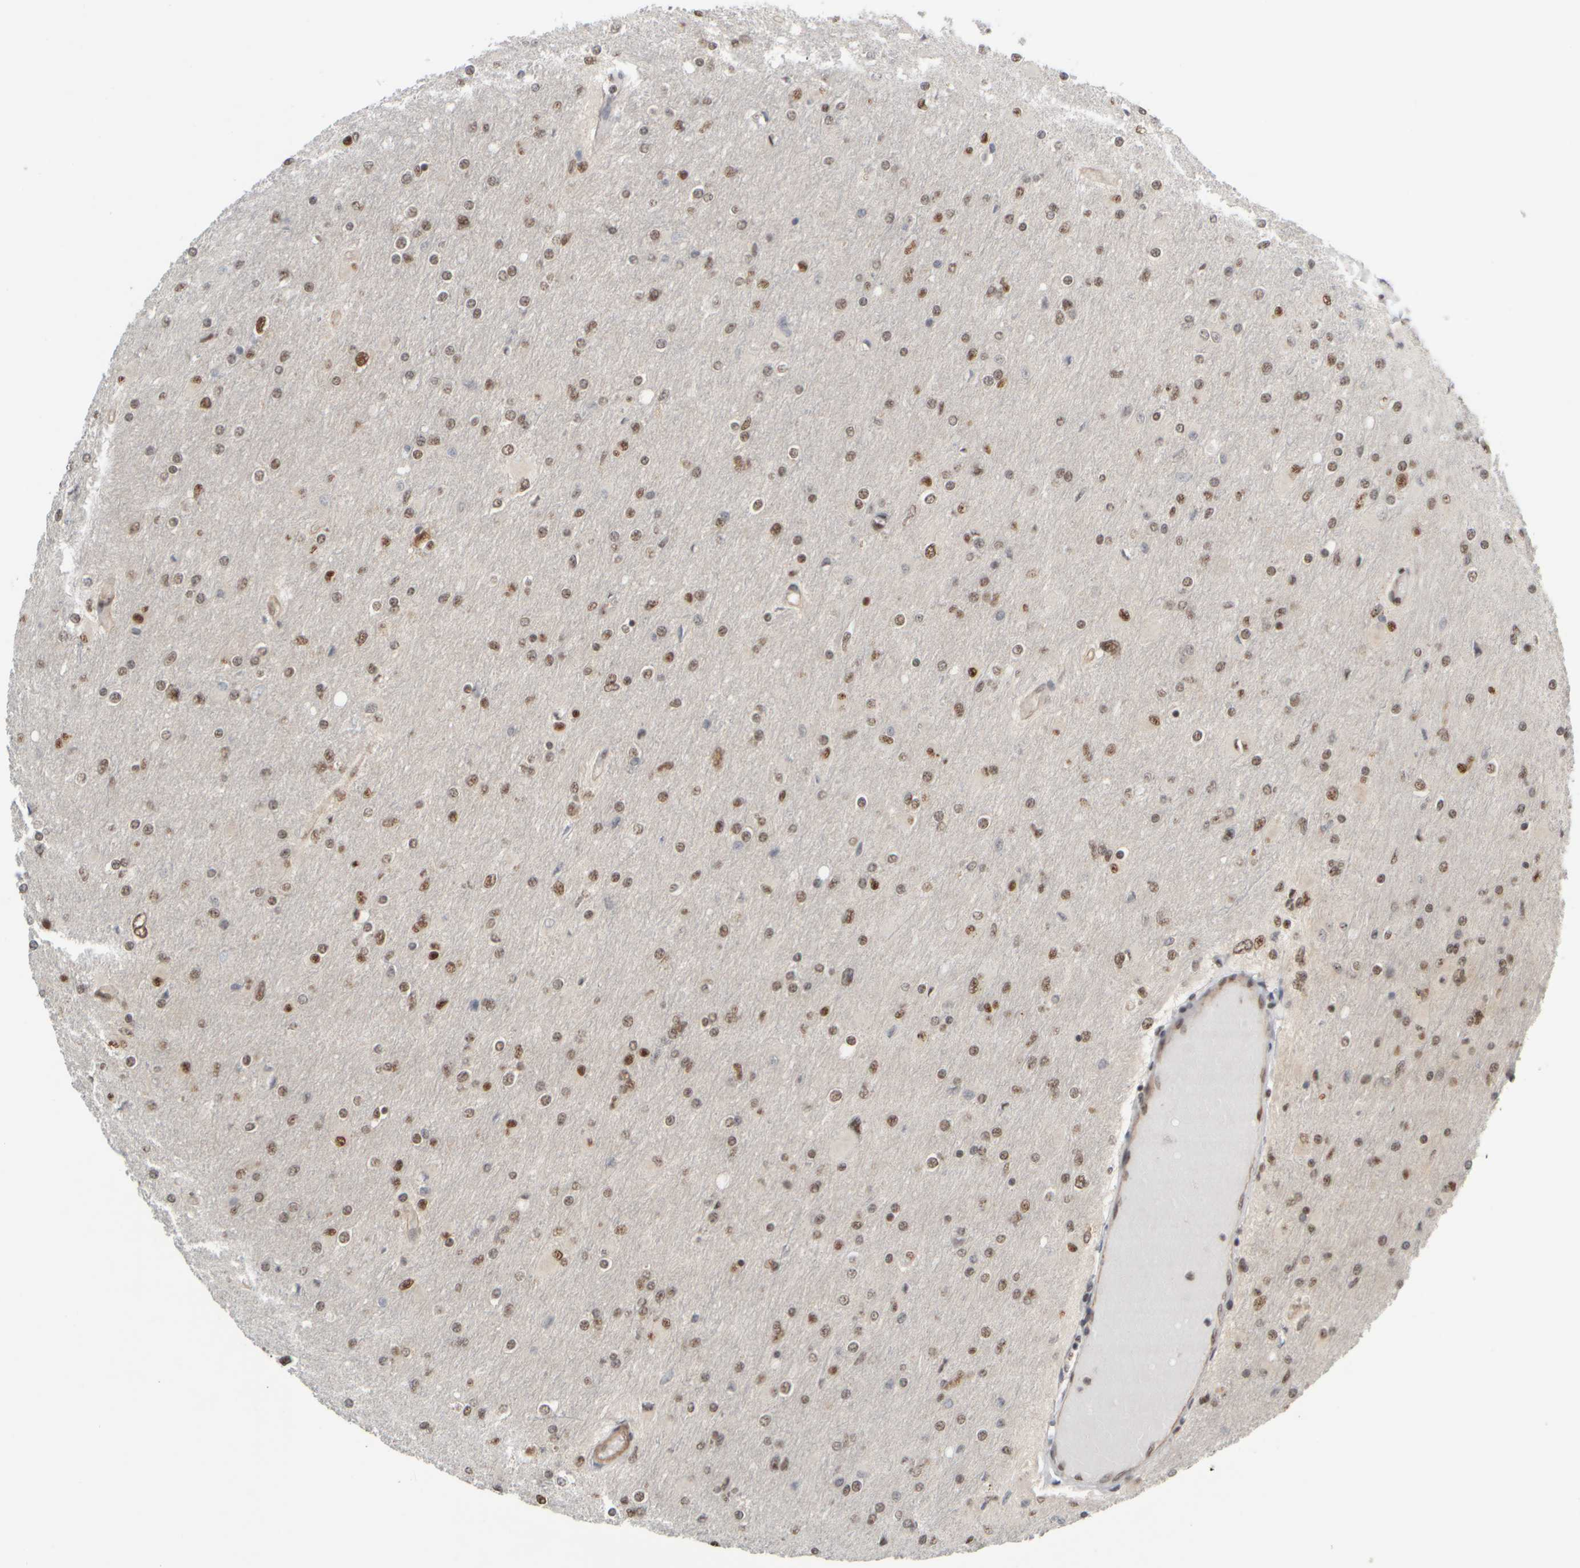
{"staining": {"intensity": "moderate", "quantity": ">75%", "location": "nuclear"}, "tissue": "glioma", "cell_type": "Tumor cells", "image_type": "cancer", "snomed": [{"axis": "morphology", "description": "Glioma, malignant, High grade"}, {"axis": "topography", "description": "Cerebral cortex"}], "caption": "Malignant glioma (high-grade) tissue exhibits moderate nuclear positivity in about >75% of tumor cells", "gene": "SYNRG", "patient": {"sex": "female", "age": 36}}